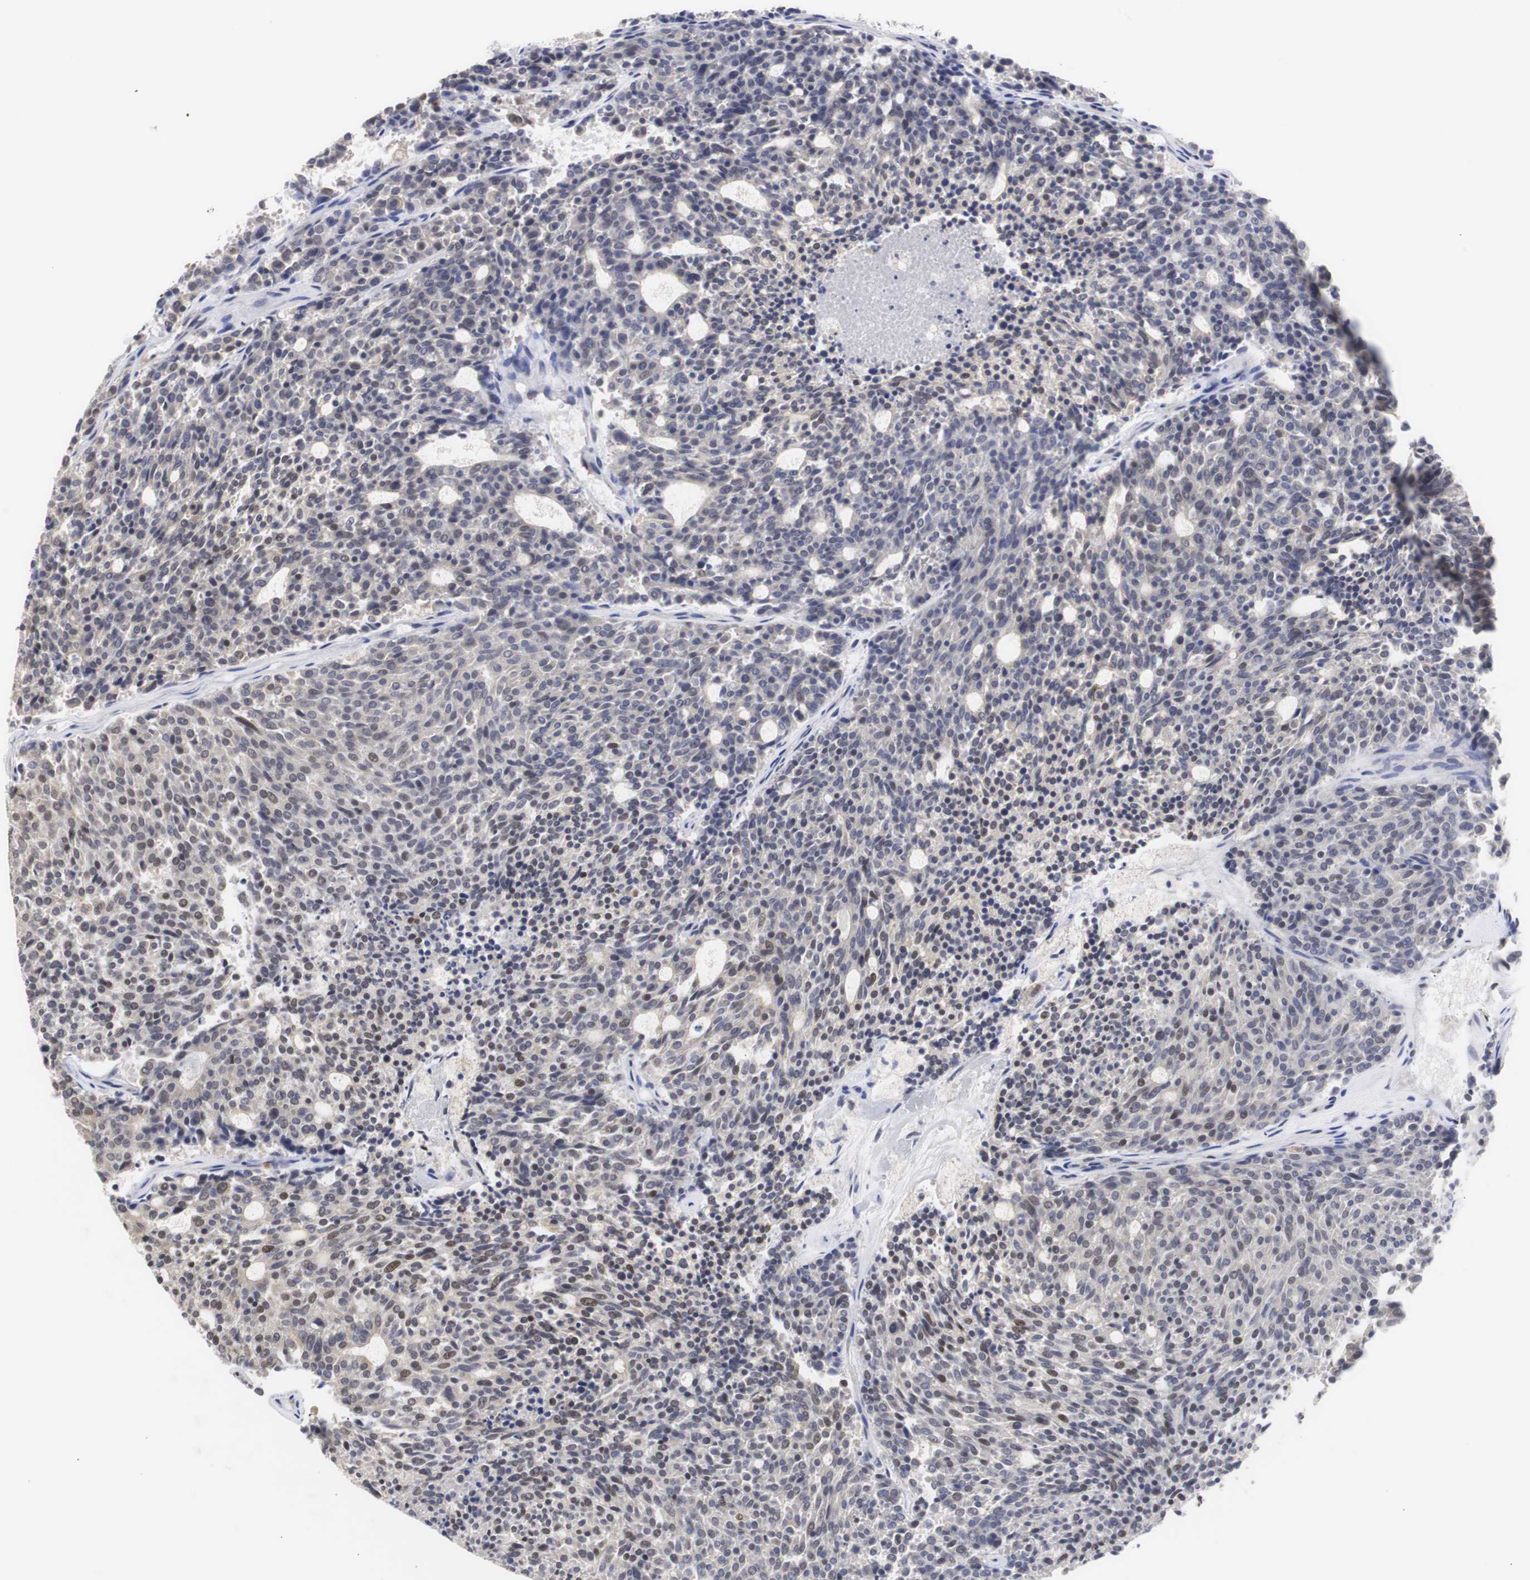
{"staining": {"intensity": "moderate", "quantity": "25%-75%", "location": "nuclear"}, "tissue": "carcinoid", "cell_type": "Tumor cells", "image_type": "cancer", "snomed": [{"axis": "morphology", "description": "Carcinoid, malignant, NOS"}, {"axis": "topography", "description": "Pancreas"}], "caption": "The histopathology image displays staining of malignant carcinoid, revealing moderate nuclear protein expression (brown color) within tumor cells. (DAB IHC, brown staining for protein, blue staining for nuclei).", "gene": "ZFC3H1", "patient": {"sex": "female", "age": 54}}